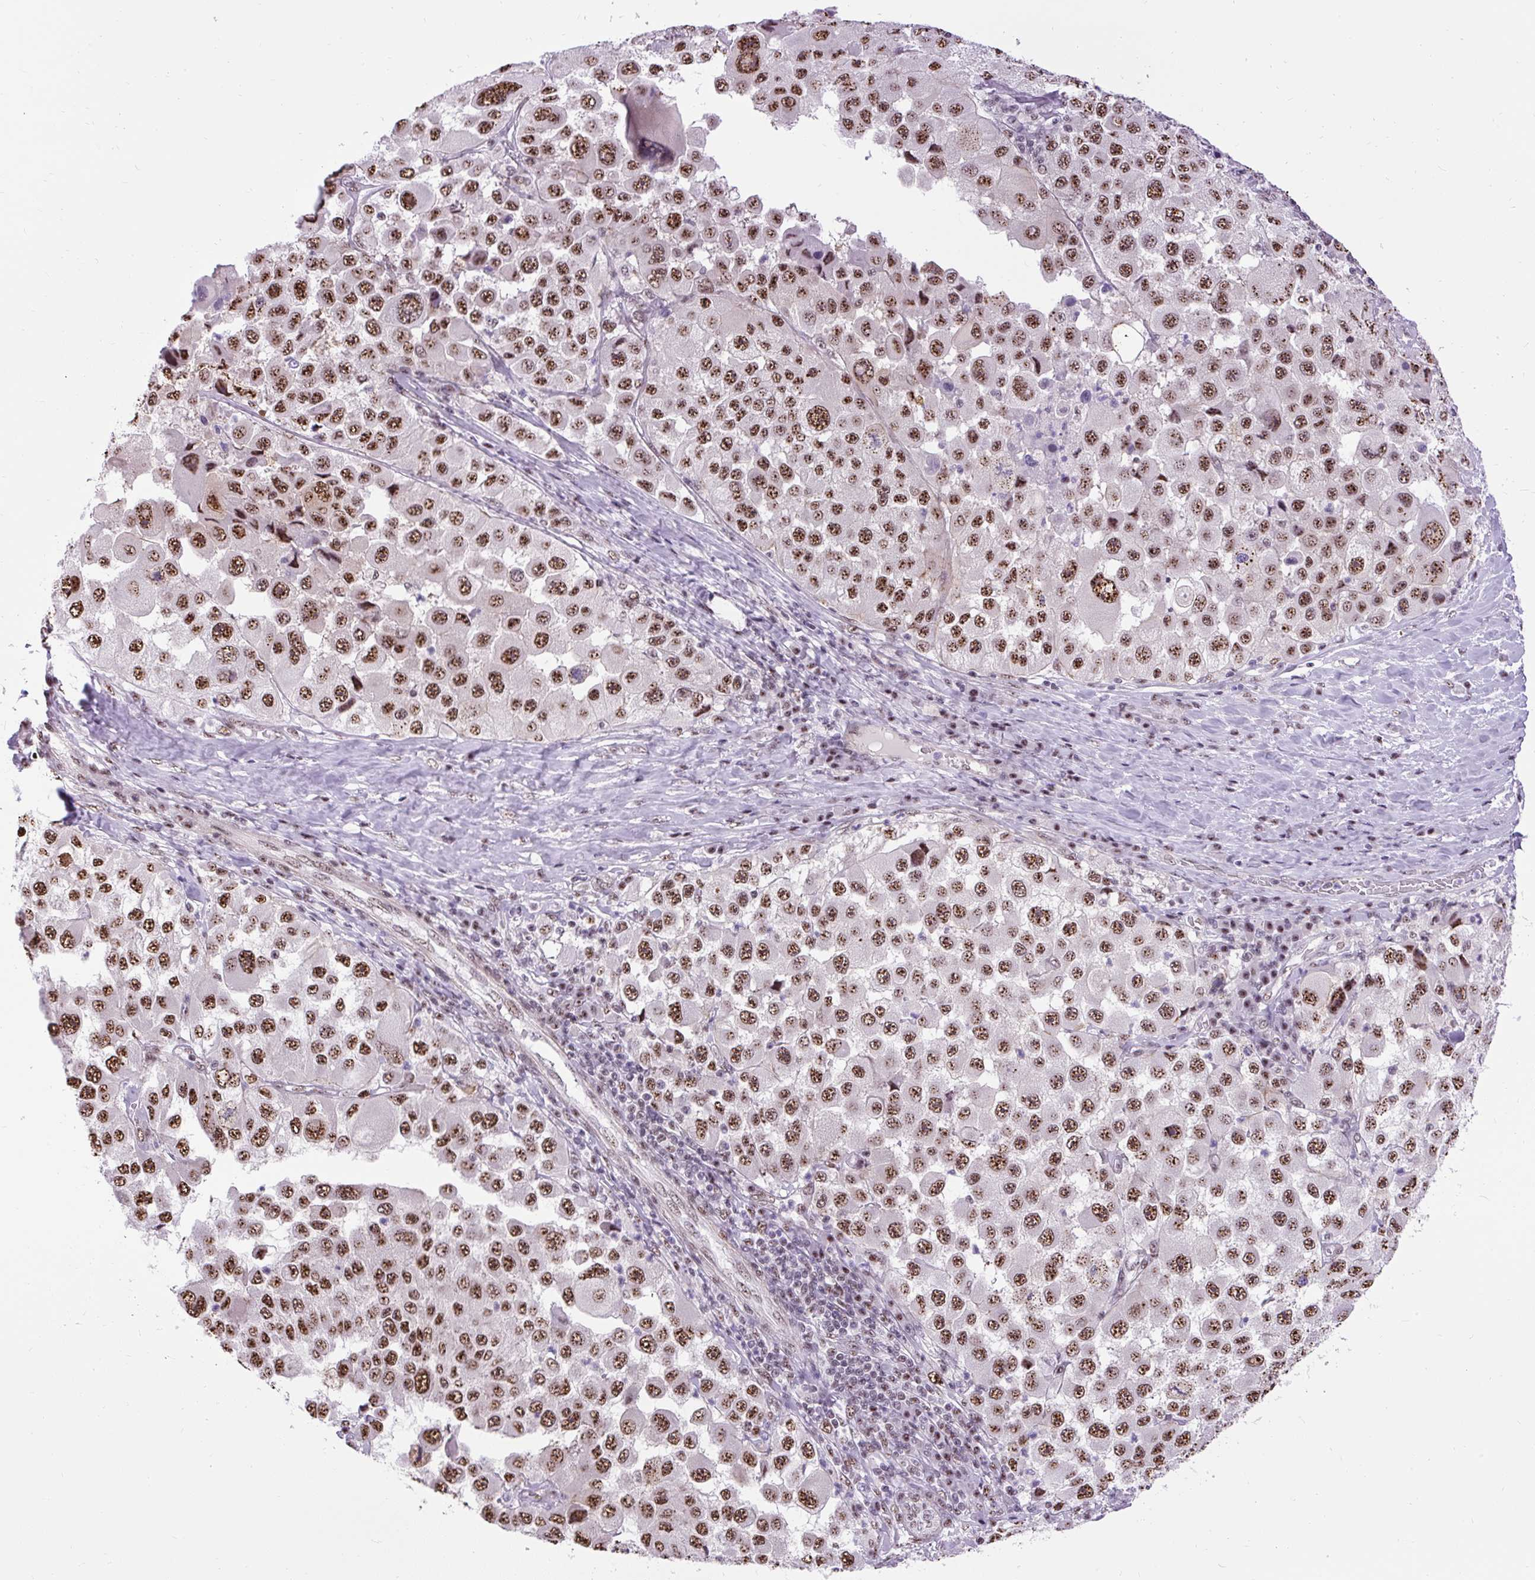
{"staining": {"intensity": "strong", "quantity": ">75%", "location": "nuclear"}, "tissue": "melanoma", "cell_type": "Tumor cells", "image_type": "cancer", "snomed": [{"axis": "morphology", "description": "Malignant melanoma, Metastatic site"}, {"axis": "topography", "description": "Lymph node"}], "caption": "About >75% of tumor cells in human malignant melanoma (metastatic site) demonstrate strong nuclear protein expression as visualized by brown immunohistochemical staining.", "gene": "SMC5", "patient": {"sex": "male", "age": 62}}